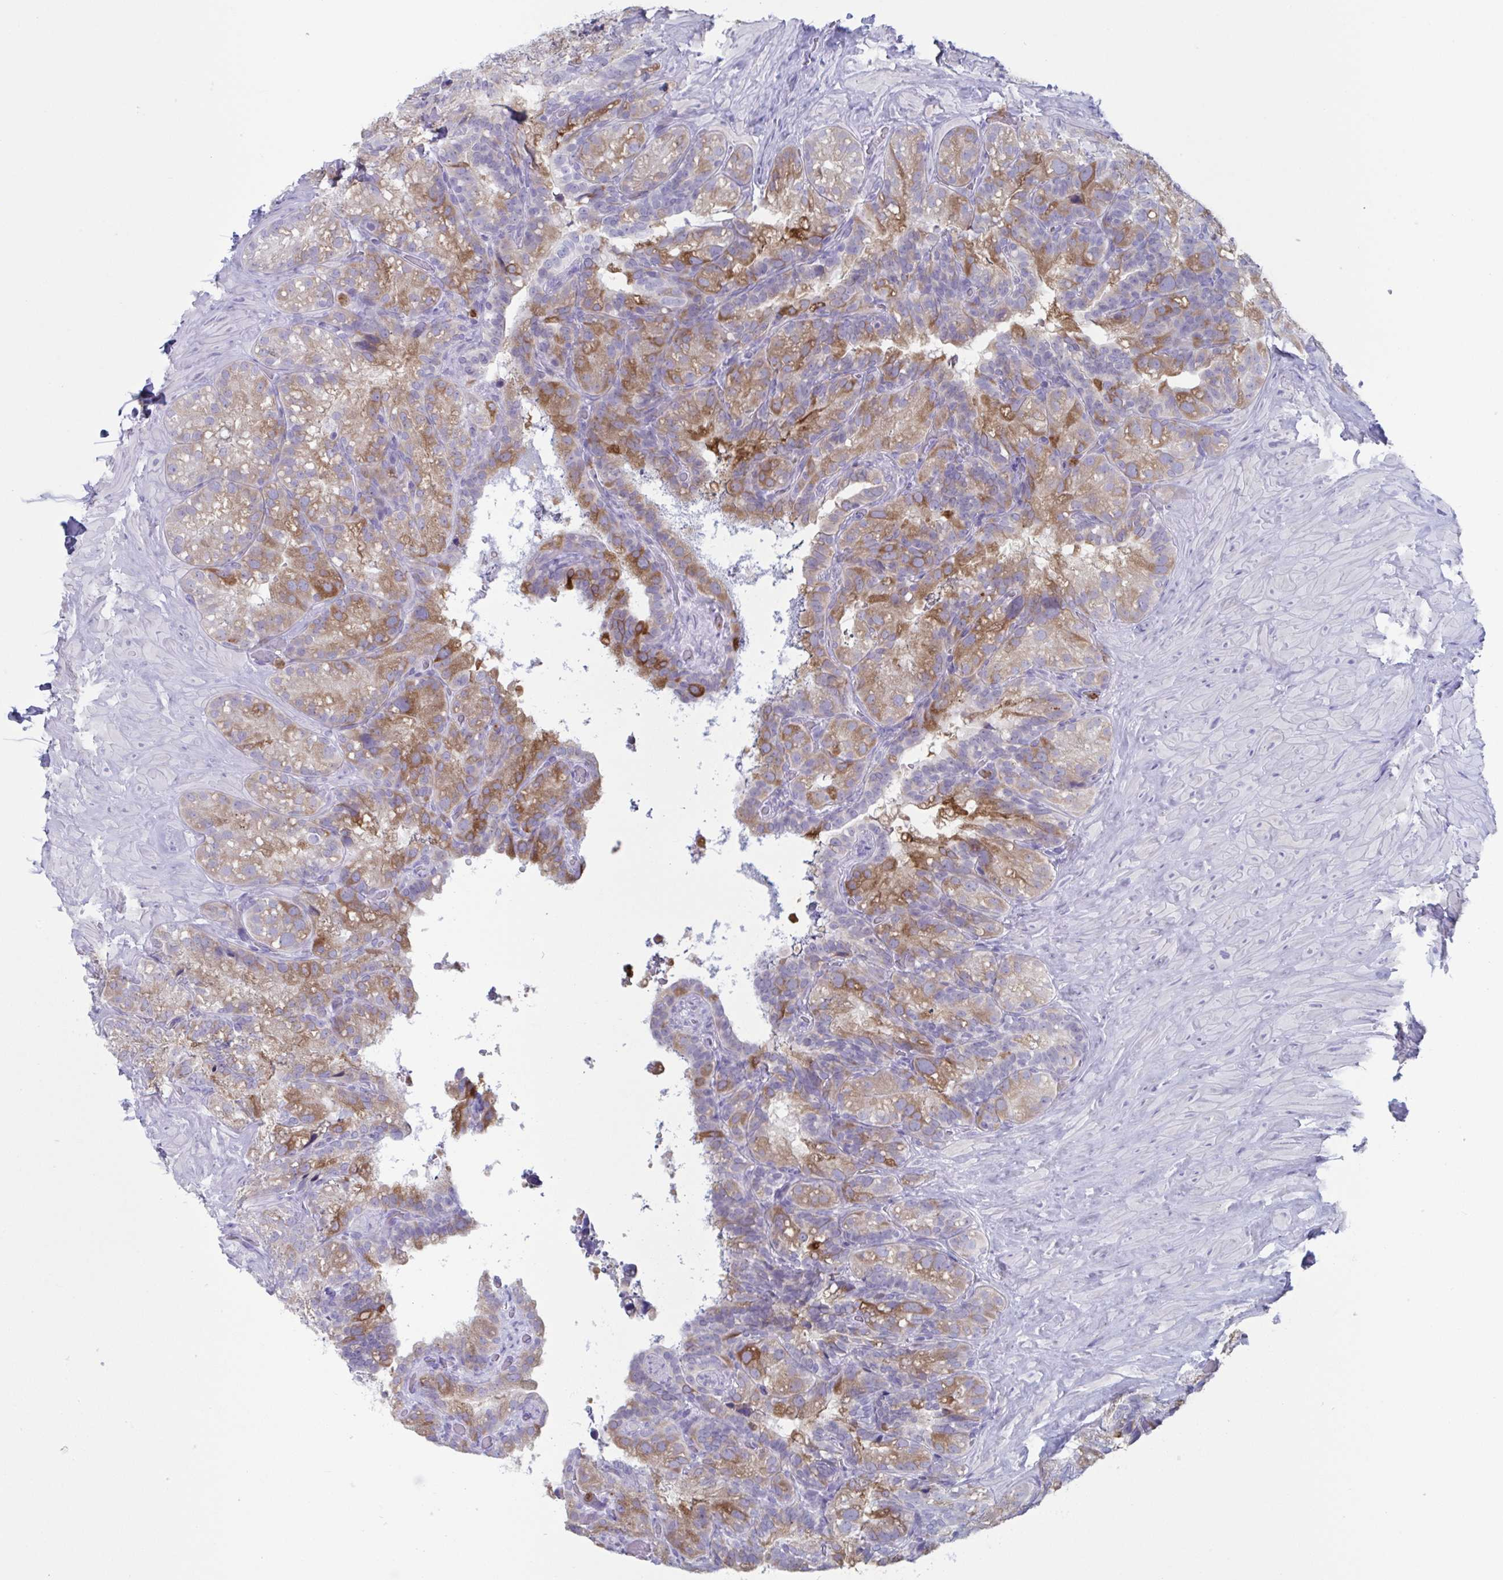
{"staining": {"intensity": "moderate", "quantity": "25%-75%", "location": "cytoplasmic/membranous"}, "tissue": "seminal vesicle", "cell_type": "Glandular cells", "image_type": "normal", "snomed": [{"axis": "morphology", "description": "Normal tissue, NOS"}, {"axis": "topography", "description": "Seminal veicle"}], "caption": "The image demonstrates staining of unremarkable seminal vesicle, revealing moderate cytoplasmic/membranous protein staining (brown color) within glandular cells.", "gene": "CYP4F11", "patient": {"sex": "male", "age": 60}}